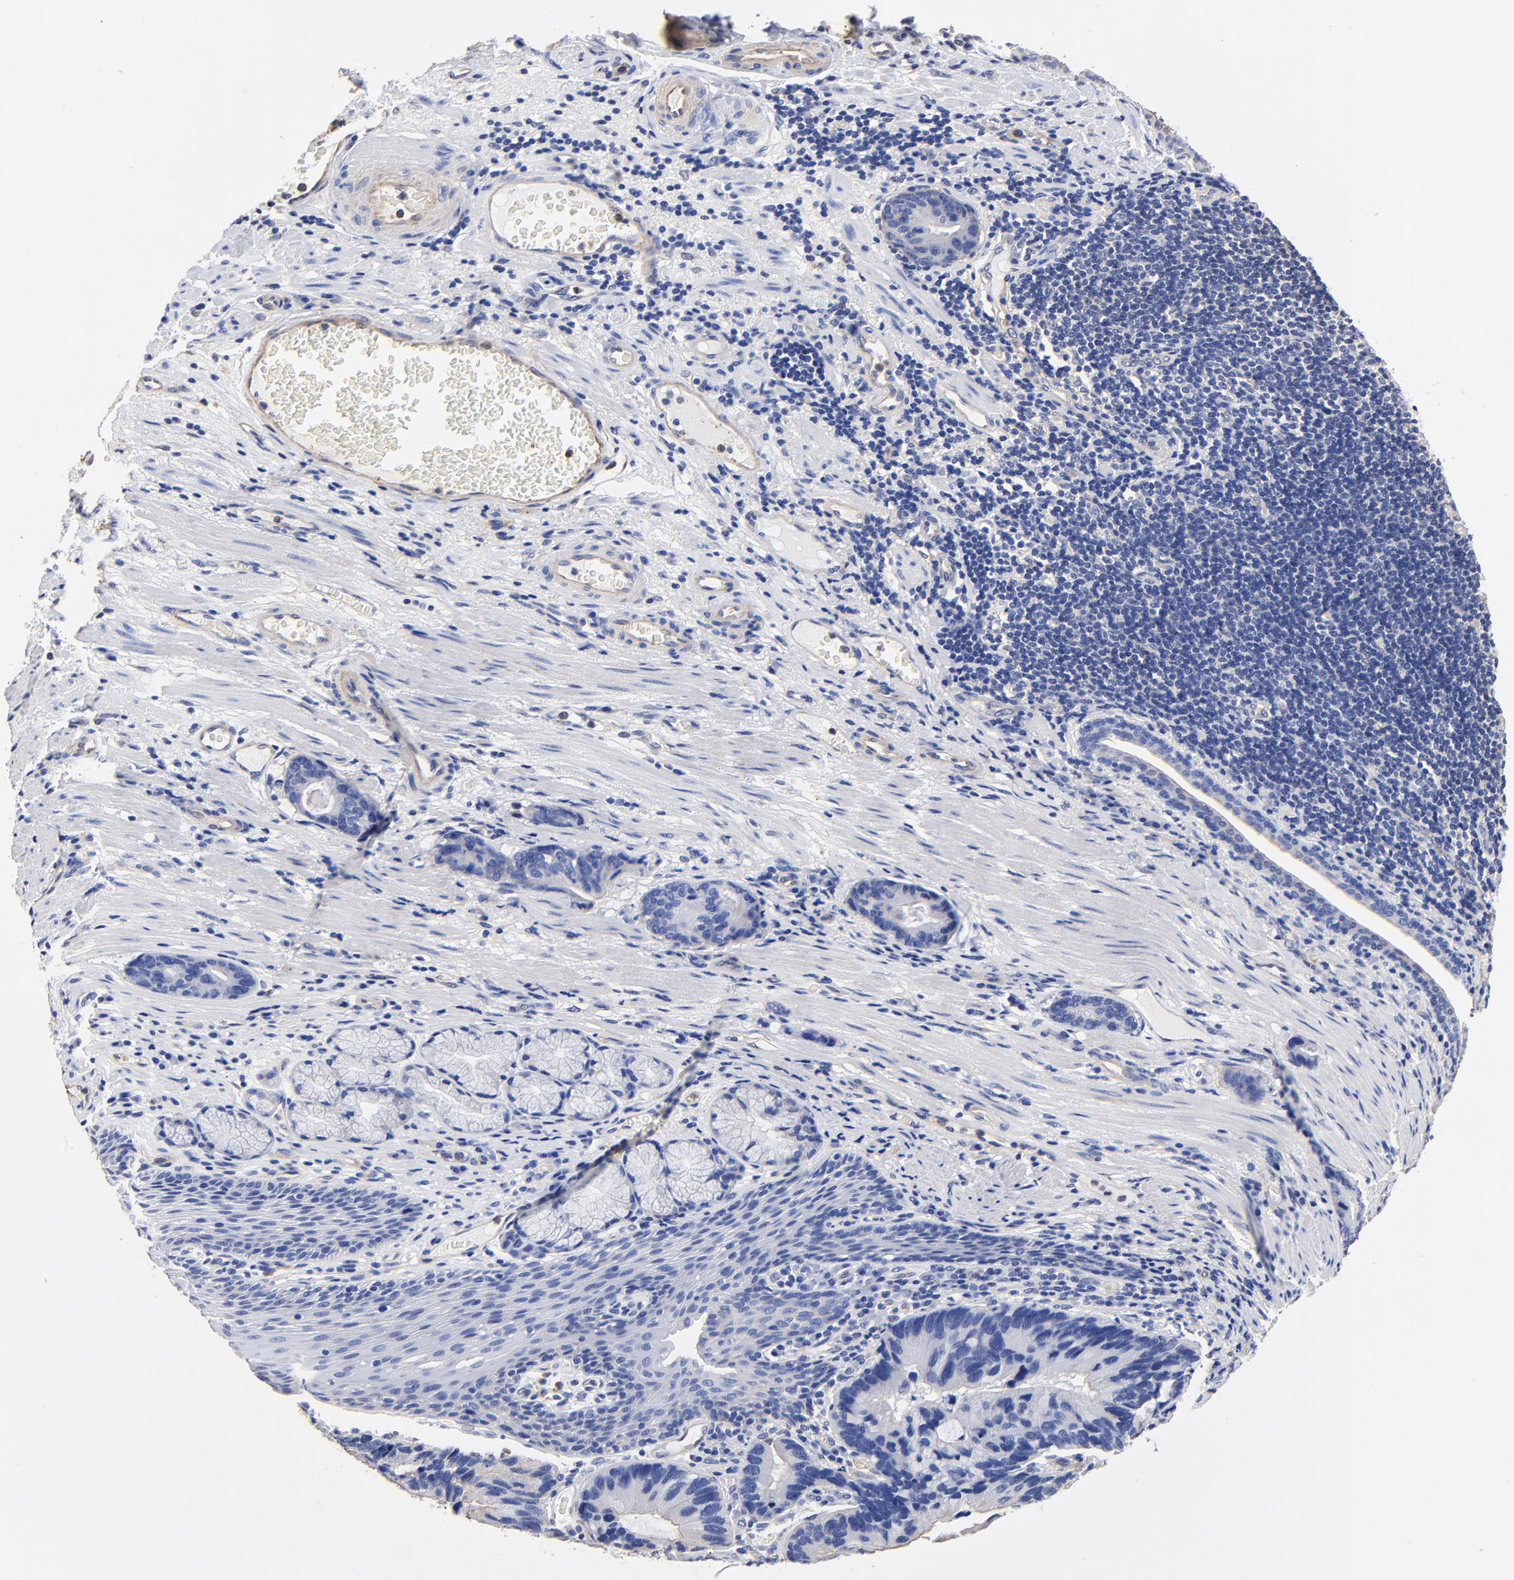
{"staining": {"intensity": "negative", "quantity": "none", "location": "none"}, "tissue": "stomach cancer", "cell_type": "Tumor cells", "image_type": "cancer", "snomed": [{"axis": "morphology", "description": "Adenocarcinoma, NOS"}, {"axis": "topography", "description": "Esophagus"}, {"axis": "topography", "description": "Stomach"}], "caption": "Immunohistochemical staining of stomach cancer reveals no significant staining in tumor cells.", "gene": "TAGLN2", "patient": {"sex": "male", "age": 74}}